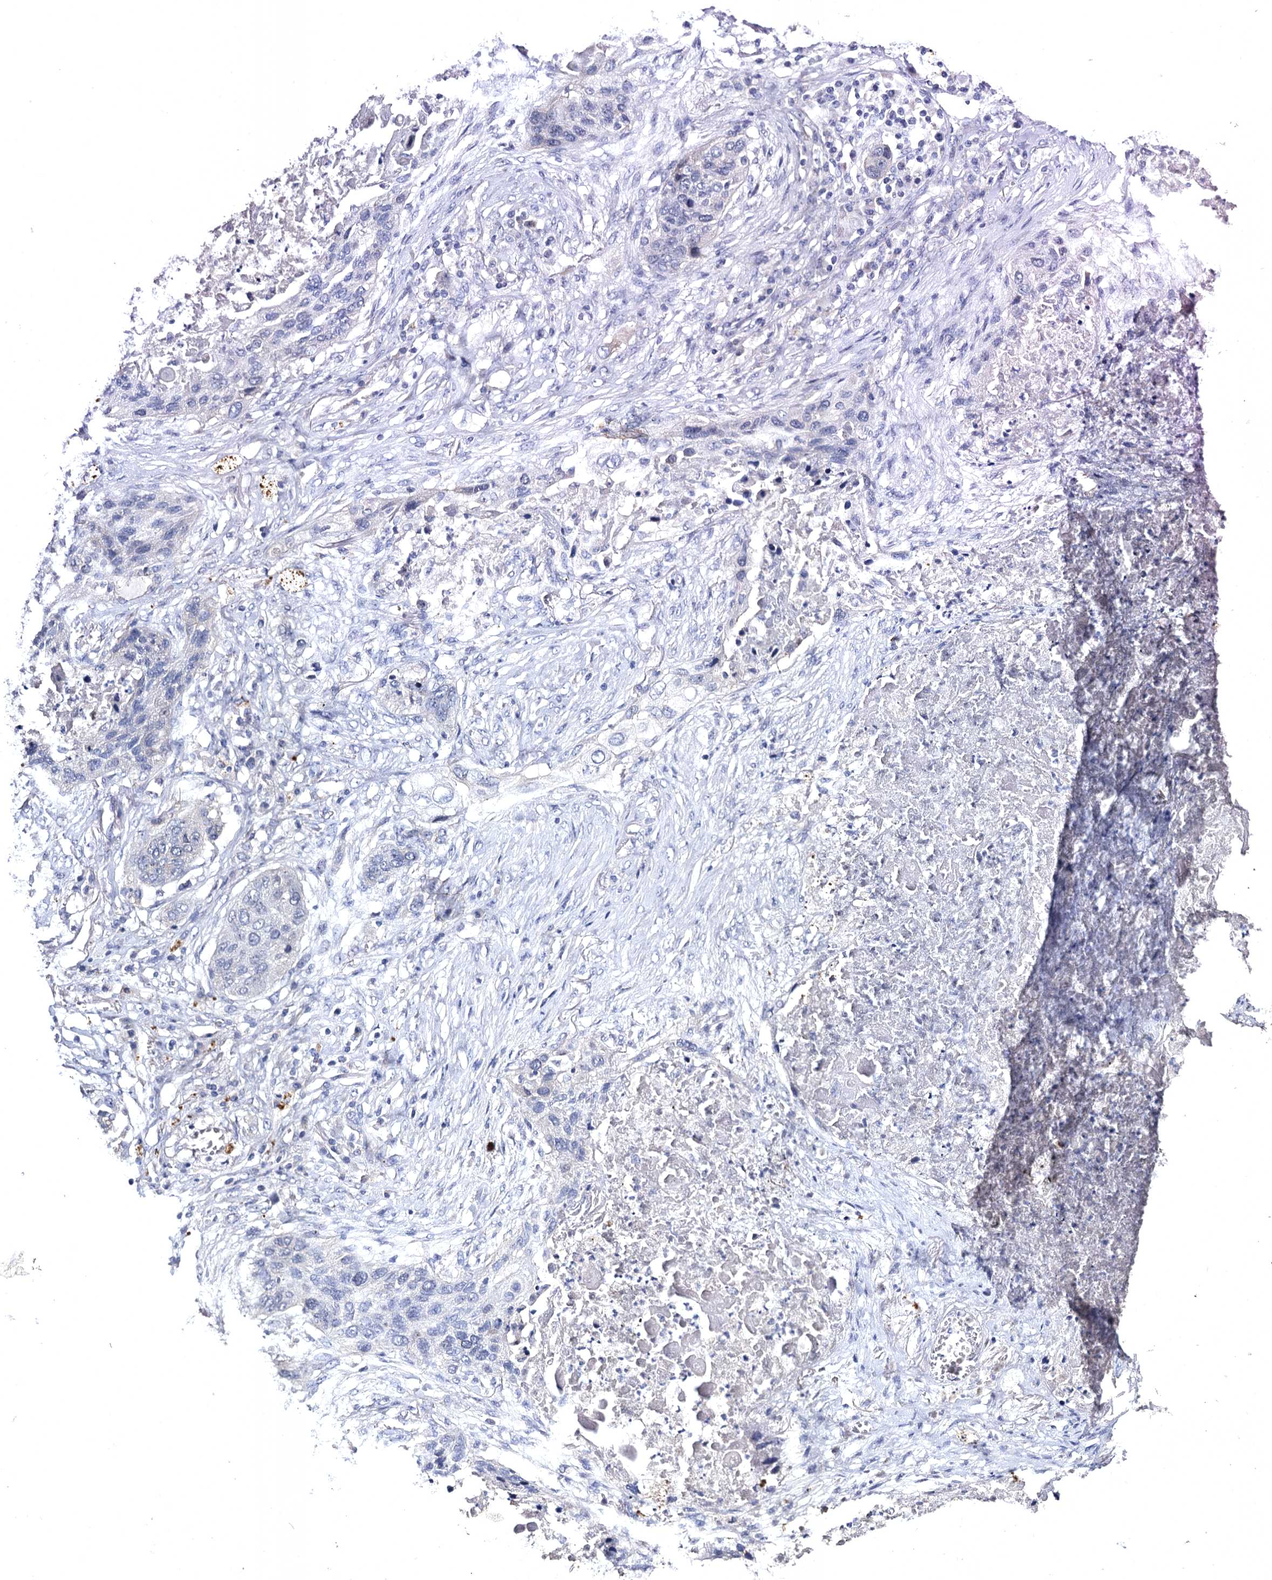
{"staining": {"intensity": "negative", "quantity": "none", "location": "none"}, "tissue": "lung cancer", "cell_type": "Tumor cells", "image_type": "cancer", "snomed": [{"axis": "morphology", "description": "Squamous cell carcinoma, NOS"}, {"axis": "topography", "description": "Lung"}], "caption": "Squamous cell carcinoma (lung) was stained to show a protein in brown. There is no significant staining in tumor cells.", "gene": "ATP9A", "patient": {"sex": "female", "age": 63}}